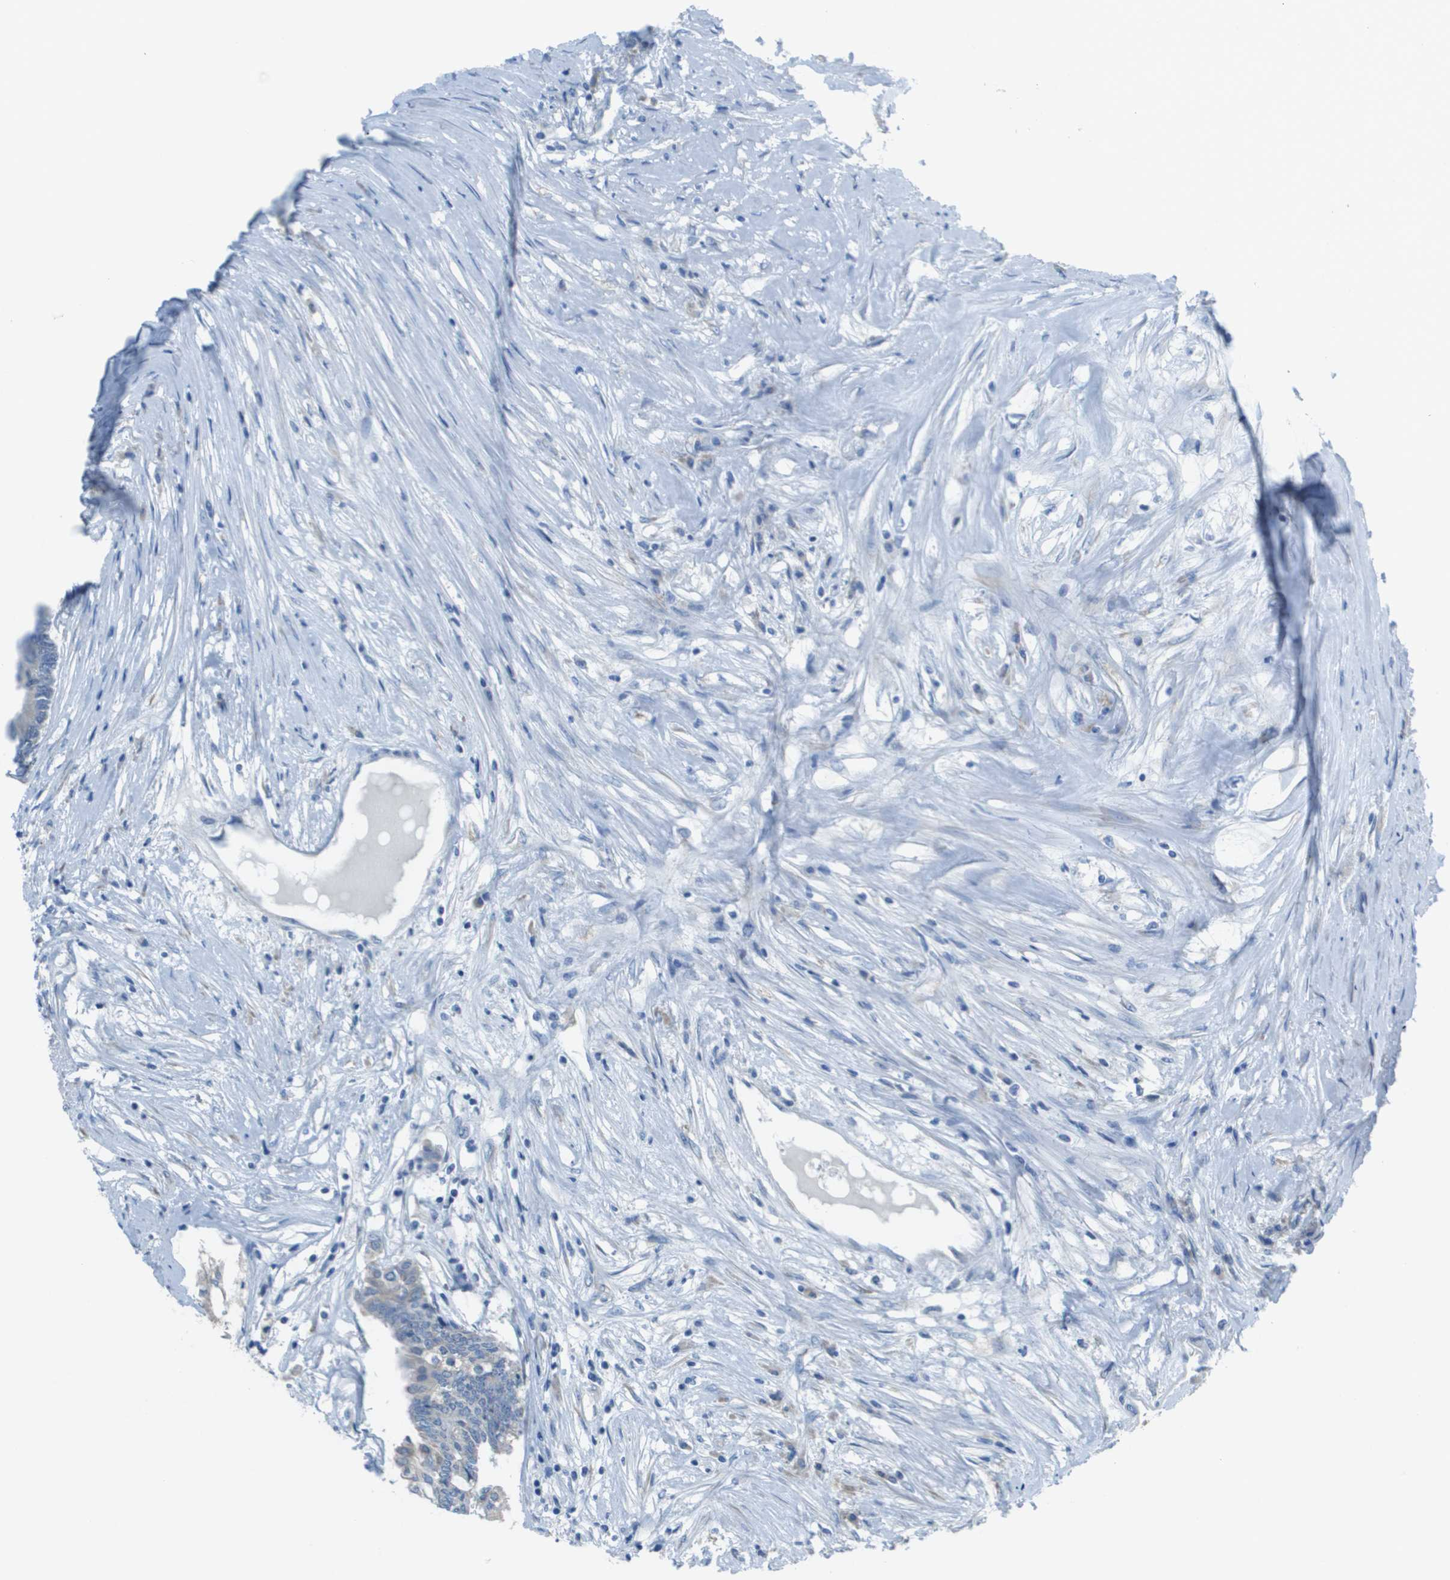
{"staining": {"intensity": "negative", "quantity": "none", "location": "none"}, "tissue": "colorectal cancer", "cell_type": "Tumor cells", "image_type": "cancer", "snomed": [{"axis": "morphology", "description": "Adenocarcinoma, NOS"}, {"axis": "topography", "description": "Rectum"}], "caption": "Immunohistochemistry (IHC) histopathology image of neoplastic tissue: colorectal cancer (adenocarcinoma) stained with DAB (3,3'-diaminobenzidine) shows no significant protein positivity in tumor cells.", "gene": "PTGDR2", "patient": {"sex": "male", "age": 63}}